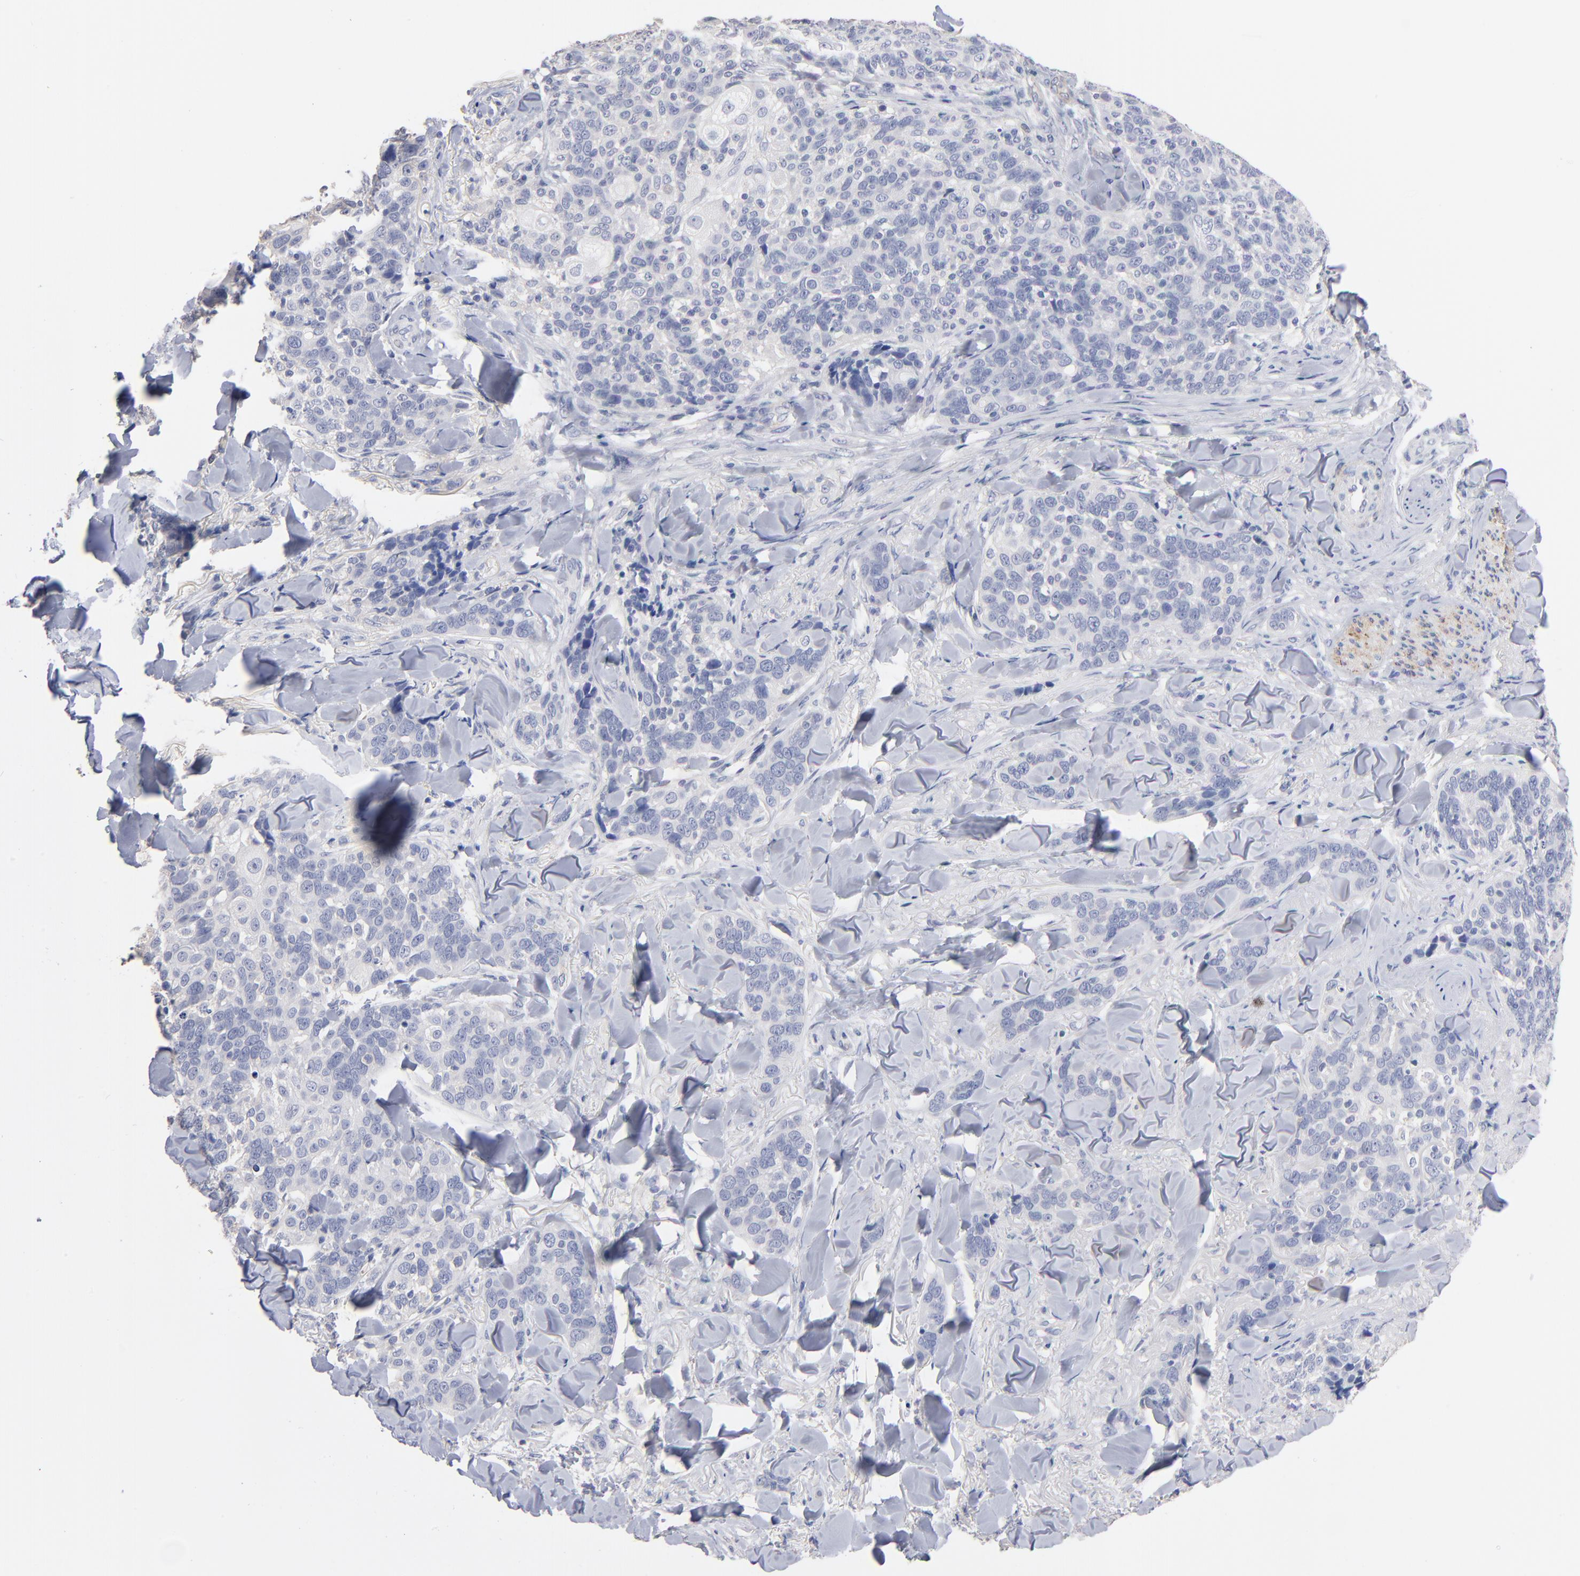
{"staining": {"intensity": "negative", "quantity": "none", "location": "none"}, "tissue": "skin cancer", "cell_type": "Tumor cells", "image_type": "cancer", "snomed": [{"axis": "morphology", "description": "Normal tissue, NOS"}, {"axis": "morphology", "description": "Squamous cell carcinoma, NOS"}, {"axis": "topography", "description": "Skin"}], "caption": "Skin squamous cell carcinoma was stained to show a protein in brown. There is no significant staining in tumor cells.", "gene": "ITGA8", "patient": {"sex": "female", "age": 83}}